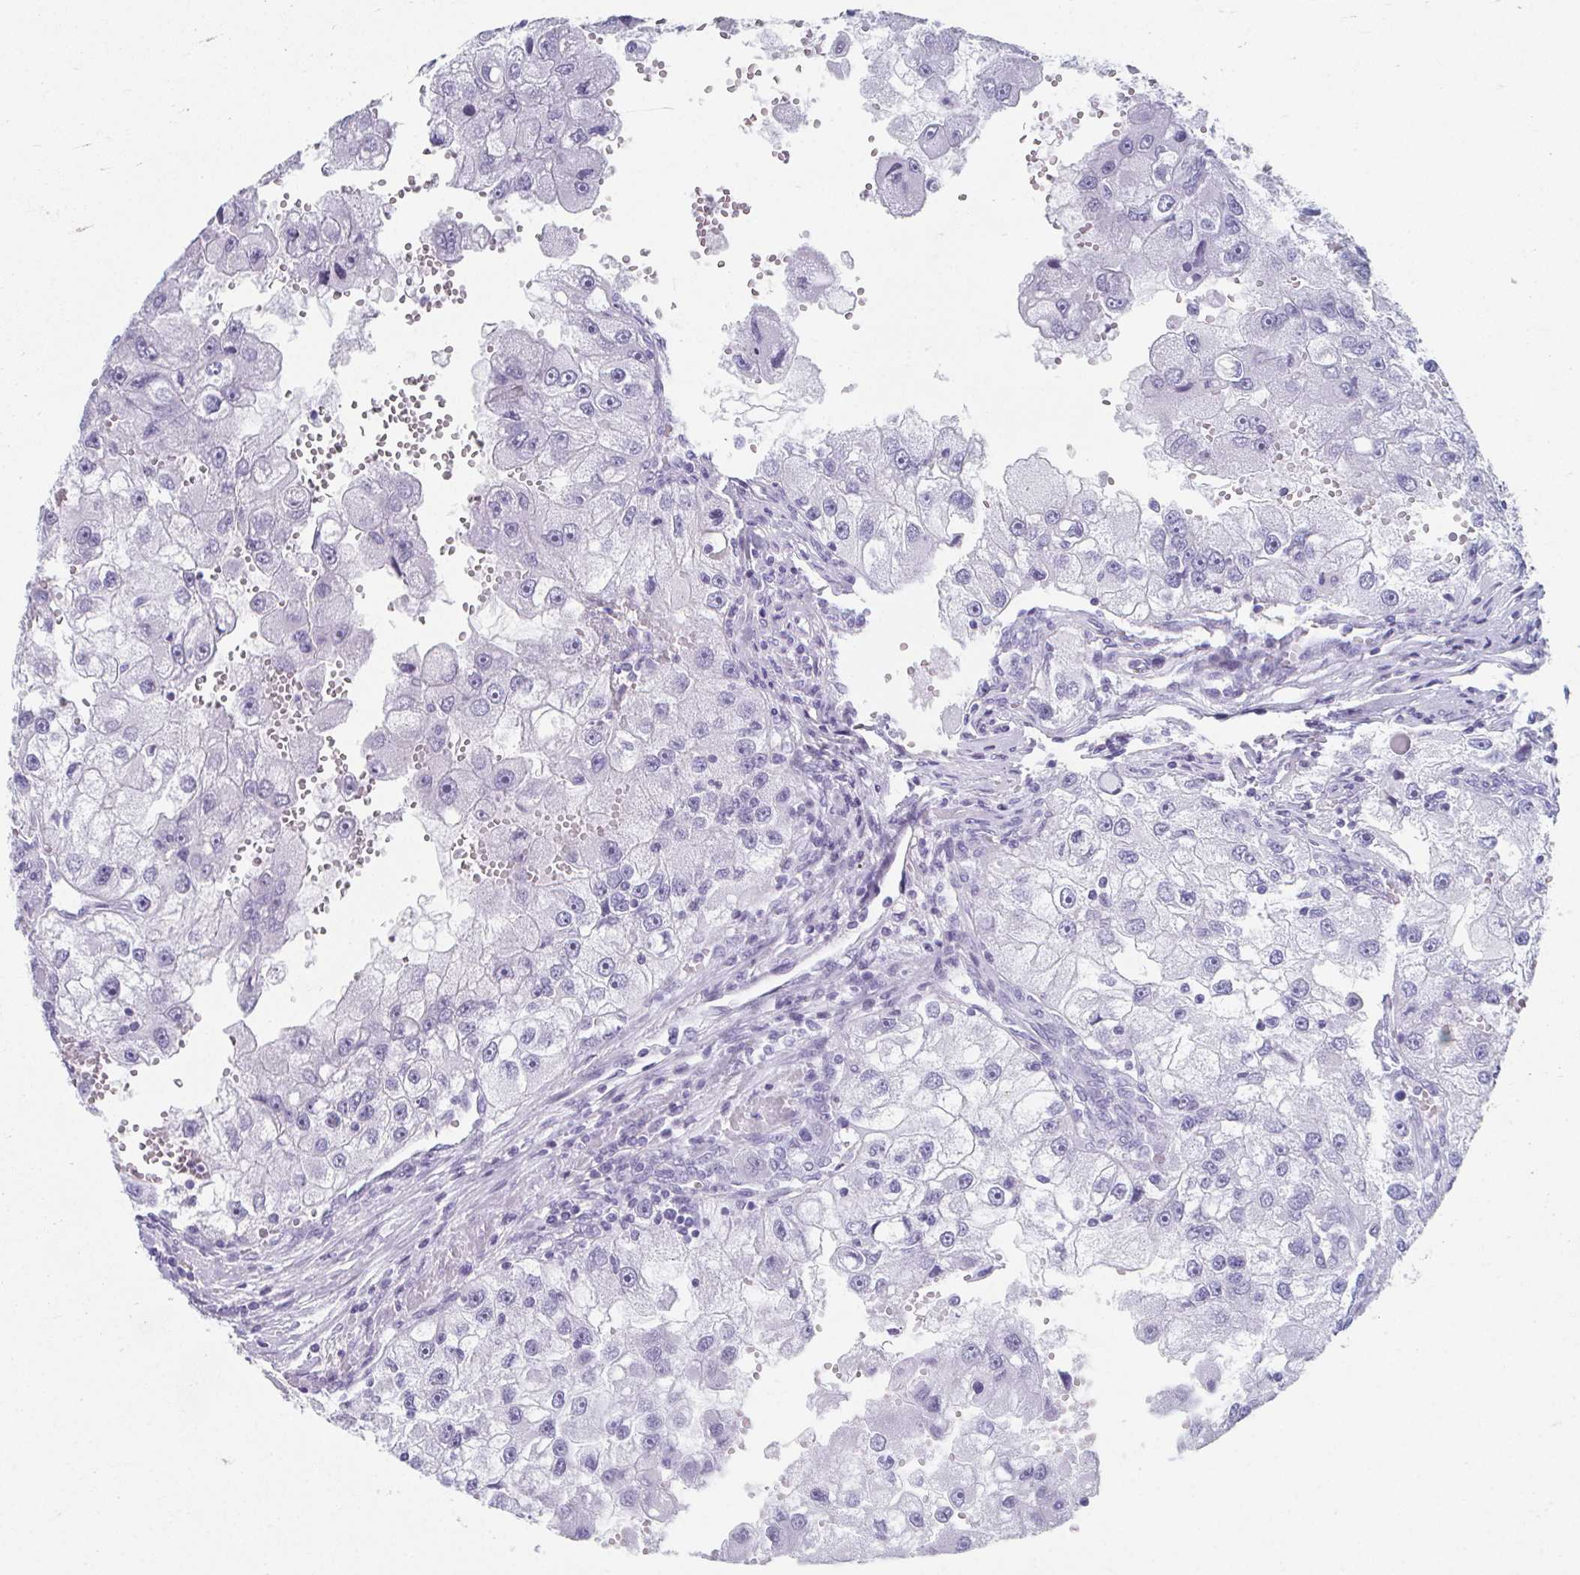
{"staining": {"intensity": "negative", "quantity": "none", "location": "none"}, "tissue": "renal cancer", "cell_type": "Tumor cells", "image_type": "cancer", "snomed": [{"axis": "morphology", "description": "Adenocarcinoma, NOS"}, {"axis": "topography", "description": "Kidney"}], "caption": "Tumor cells are negative for brown protein staining in adenocarcinoma (renal). (DAB IHC, high magnification).", "gene": "GHRL", "patient": {"sex": "male", "age": 63}}